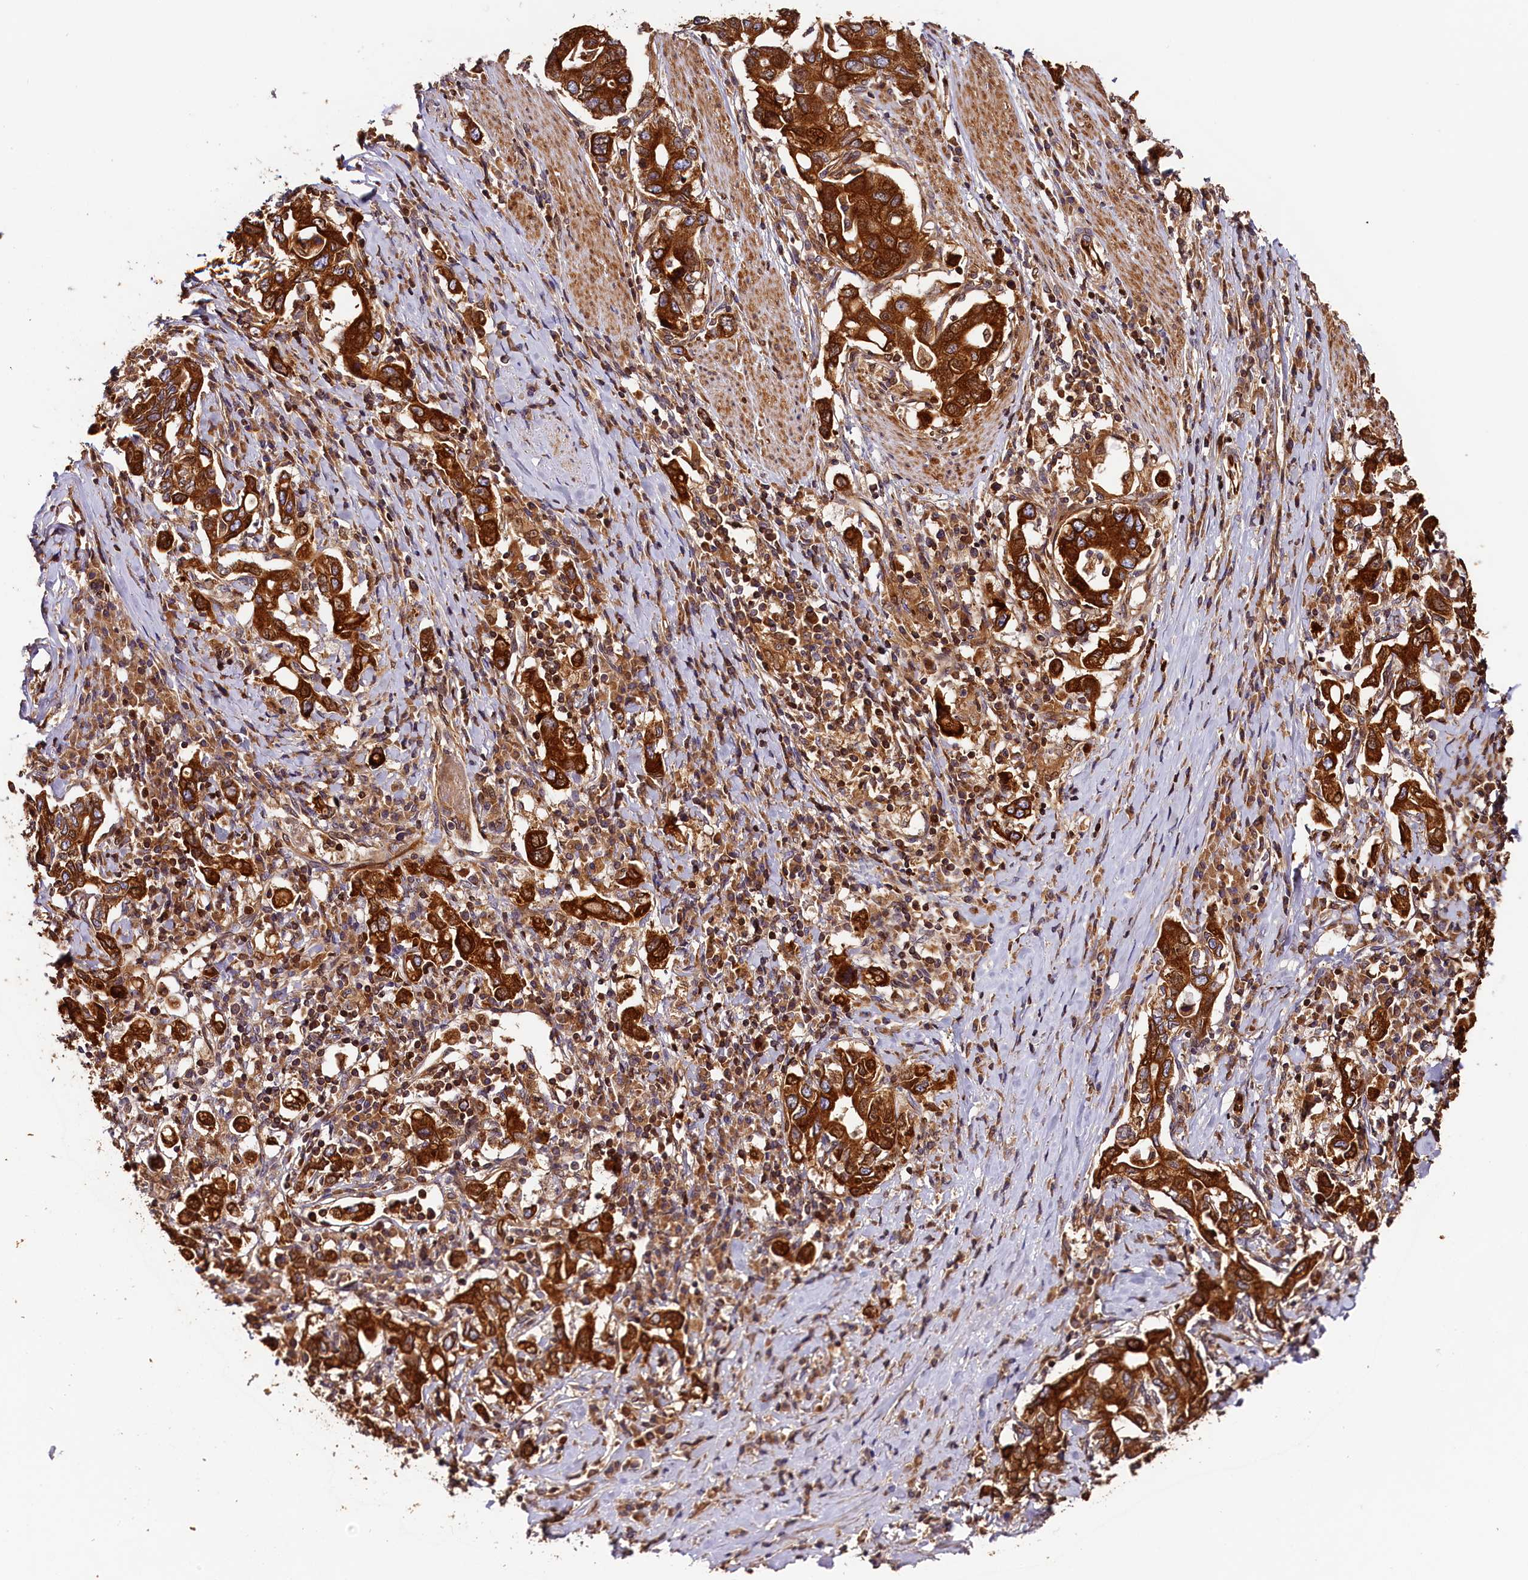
{"staining": {"intensity": "strong", "quantity": ">75%", "location": "cytoplasmic/membranous"}, "tissue": "stomach cancer", "cell_type": "Tumor cells", "image_type": "cancer", "snomed": [{"axis": "morphology", "description": "Adenocarcinoma, NOS"}, {"axis": "topography", "description": "Stomach, upper"}, {"axis": "topography", "description": "Stomach"}], "caption": "Human adenocarcinoma (stomach) stained with a brown dye displays strong cytoplasmic/membranous positive expression in about >75% of tumor cells.", "gene": "HMOX2", "patient": {"sex": "male", "age": 62}}